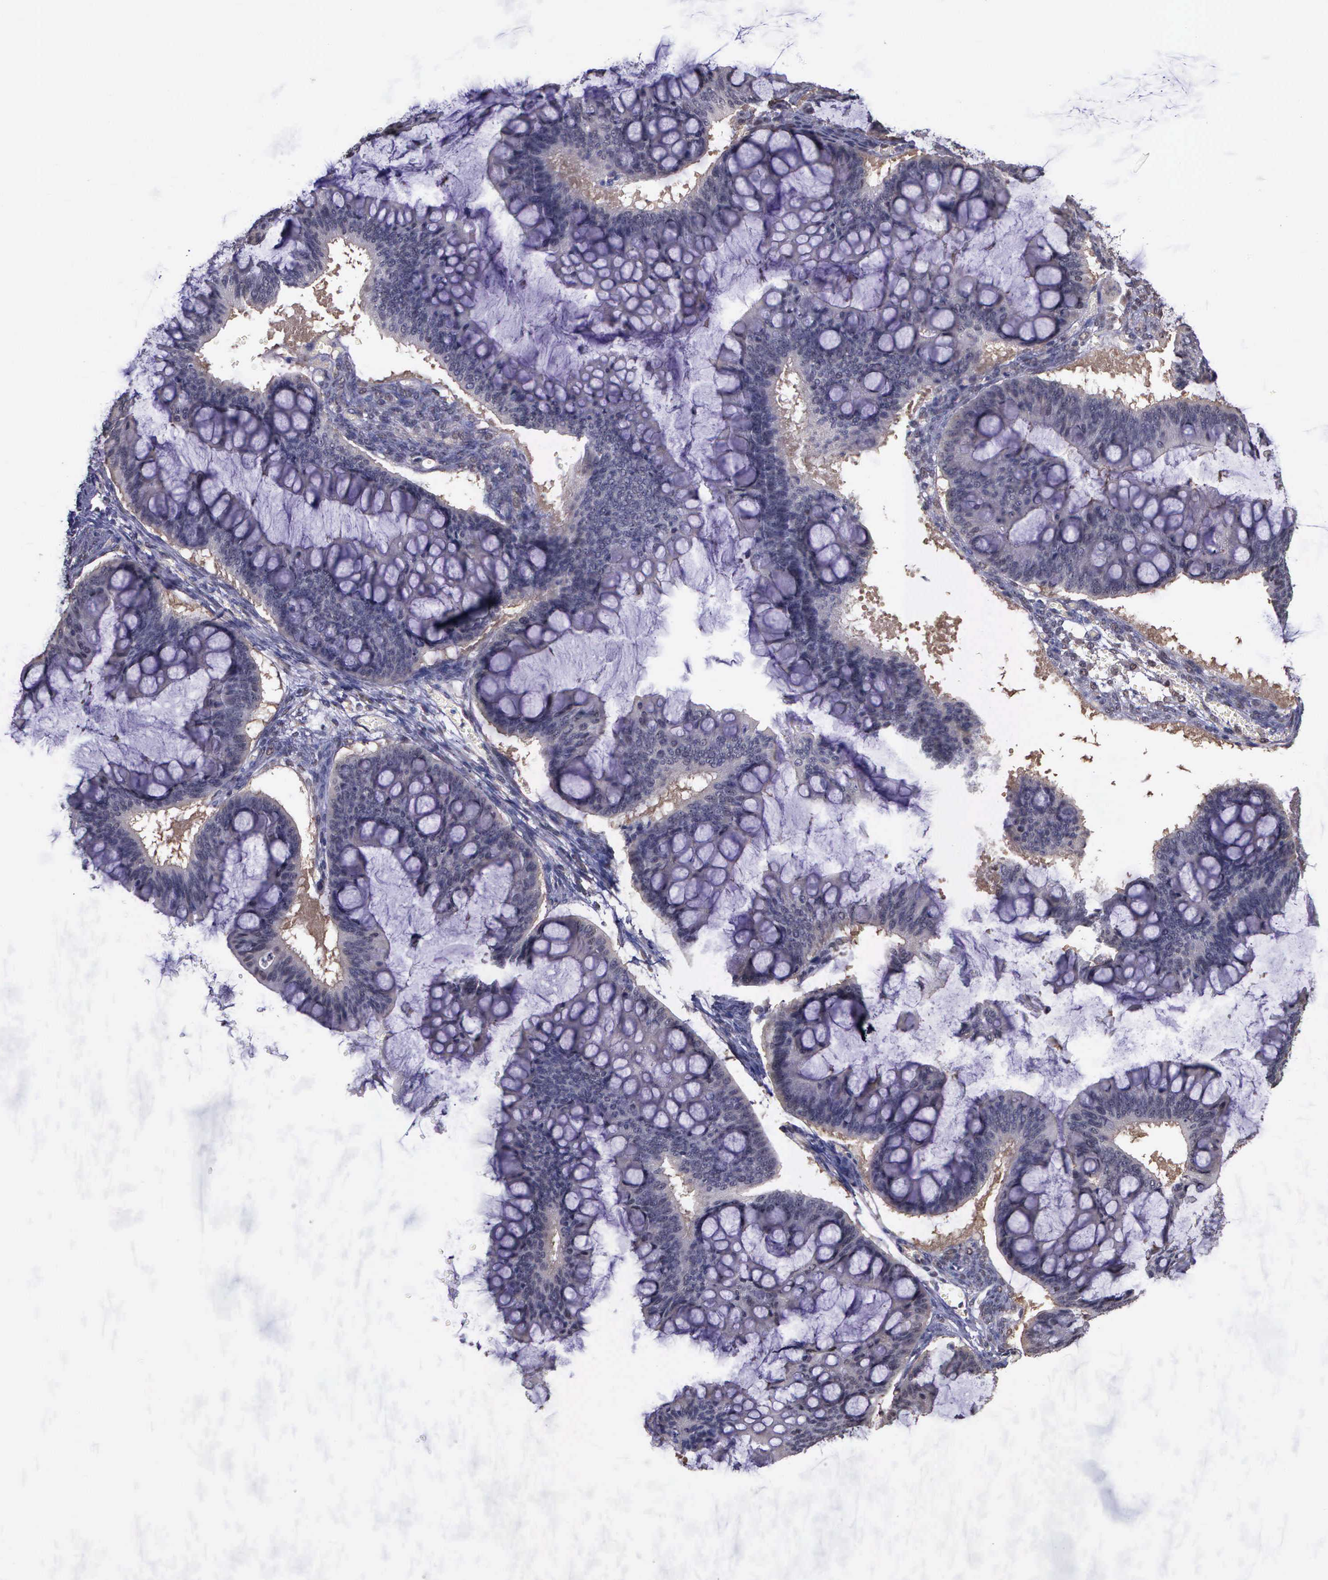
{"staining": {"intensity": "weak", "quantity": "25%-75%", "location": "cytoplasmic/membranous"}, "tissue": "ovarian cancer", "cell_type": "Tumor cells", "image_type": "cancer", "snomed": [{"axis": "morphology", "description": "Cystadenocarcinoma, mucinous, NOS"}, {"axis": "topography", "description": "Ovary"}], "caption": "There is low levels of weak cytoplasmic/membranous positivity in tumor cells of ovarian cancer (mucinous cystadenocarcinoma), as demonstrated by immunohistochemical staining (brown color).", "gene": "PSMC1", "patient": {"sex": "female", "age": 73}}